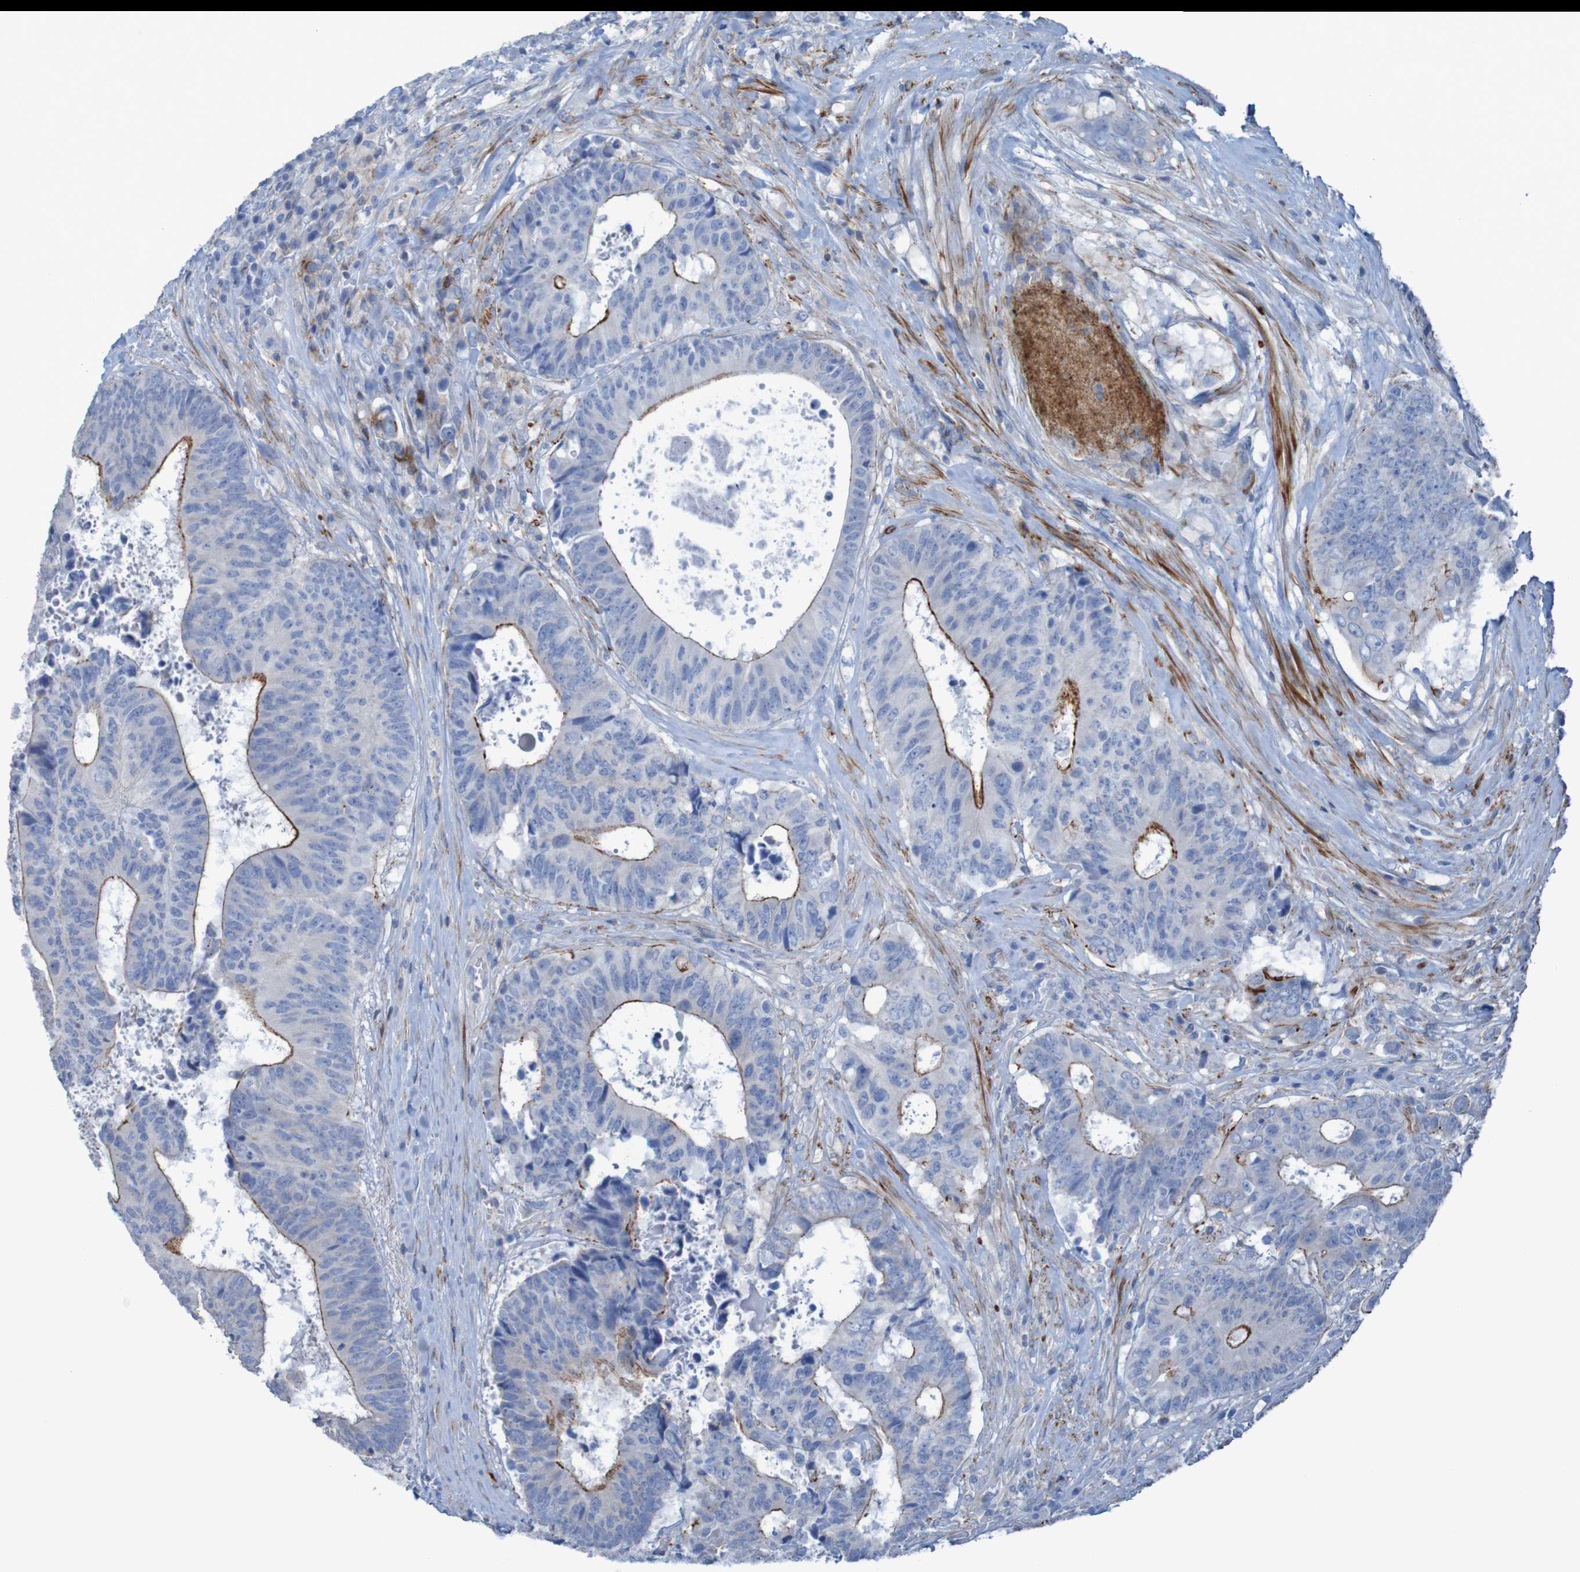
{"staining": {"intensity": "strong", "quantity": "25%-75%", "location": "cytoplasmic/membranous"}, "tissue": "colorectal cancer", "cell_type": "Tumor cells", "image_type": "cancer", "snomed": [{"axis": "morphology", "description": "Adenocarcinoma, NOS"}, {"axis": "topography", "description": "Rectum"}], "caption": "The immunohistochemical stain highlights strong cytoplasmic/membranous staining in tumor cells of colorectal adenocarcinoma tissue.", "gene": "RNF182", "patient": {"sex": "male", "age": 72}}